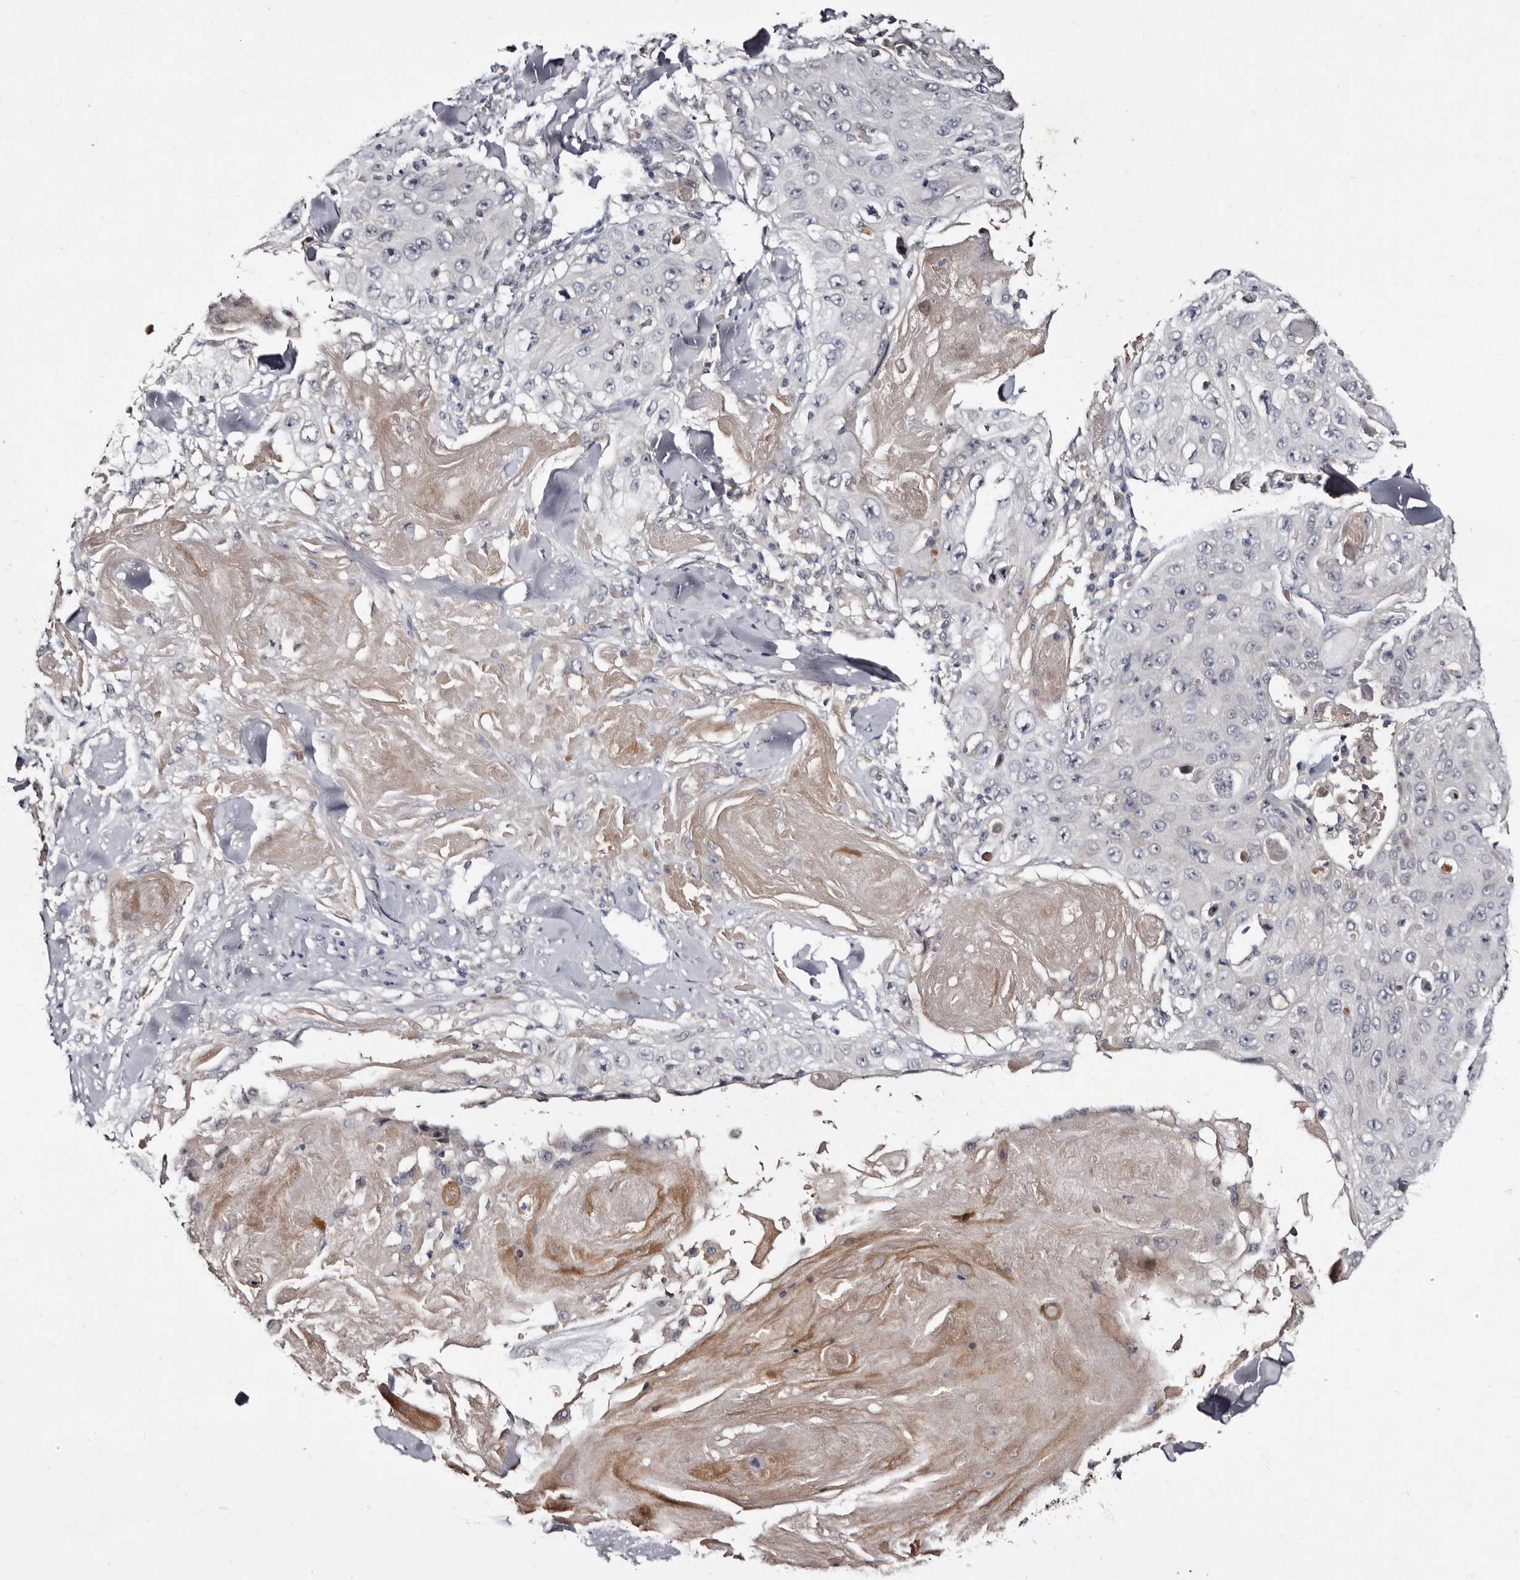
{"staining": {"intensity": "negative", "quantity": "none", "location": "none"}, "tissue": "skin cancer", "cell_type": "Tumor cells", "image_type": "cancer", "snomed": [{"axis": "morphology", "description": "Squamous cell carcinoma, NOS"}, {"axis": "topography", "description": "Skin"}], "caption": "Skin cancer (squamous cell carcinoma) was stained to show a protein in brown. There is no significant expression in tumor cells. Brightfield microscopy of immunohistochemistry (IHC) stained with DAB (brown) and hematoxylin (blue), captured at high magnification.", "gene": "LANCL2", "patient": {"sex": "male", "age": 86}}